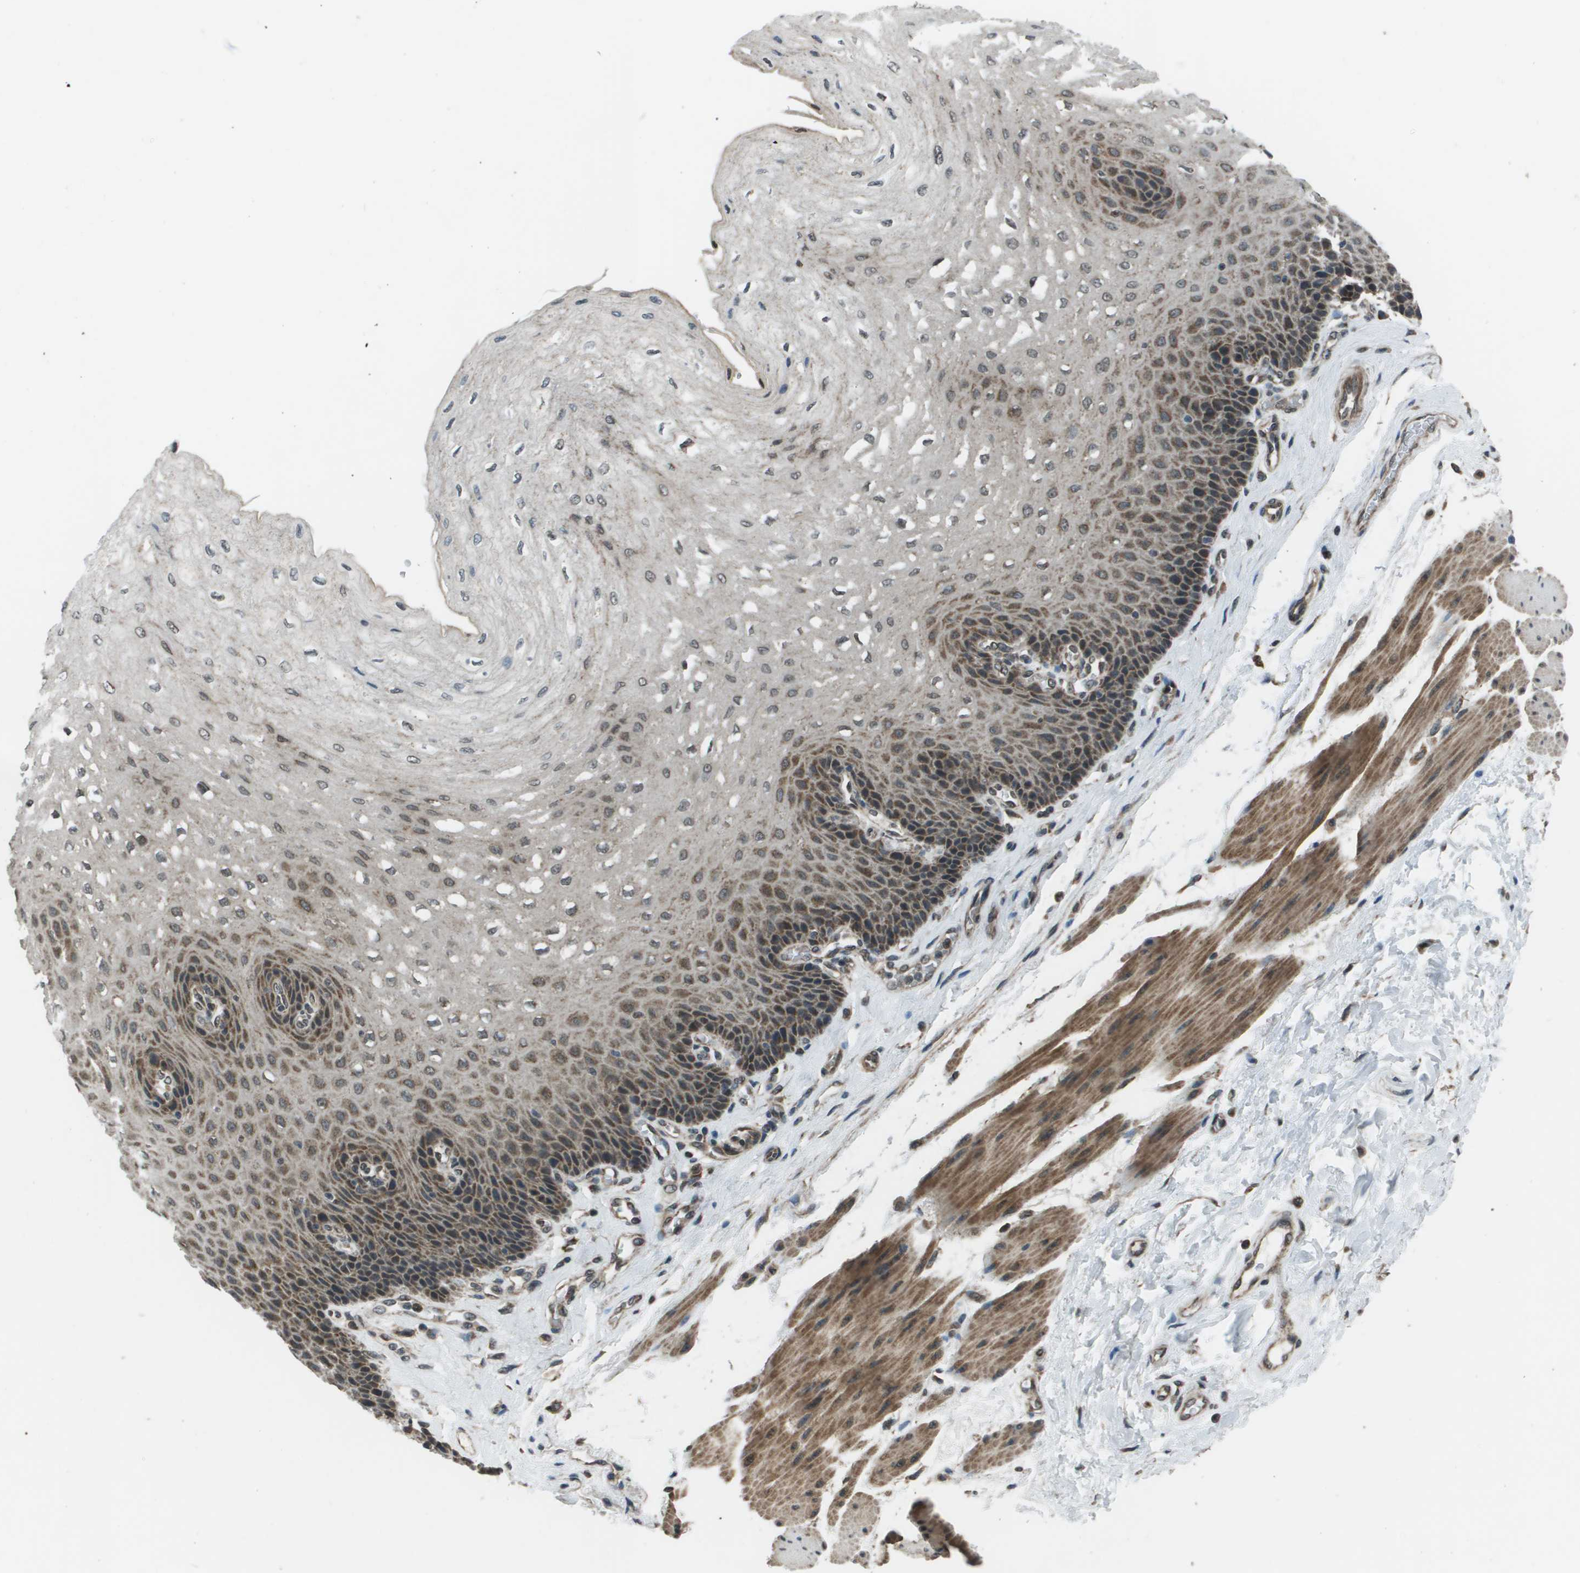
{"staining": {"intensity": "moderate", "quantity": "25%-75%", "location": "cytoplasmic/membranous"}, "tissue": "esophagus", "cell_type": "Squamous epithelial cells", "image_type": "normal", "snomed": [{"axis": "morphology", "description": "Normal tissue, NOS"}, {"axis": "topography", "description": "Esophagus"}], "caption": "Brown immunohistochemical staining in benign human esophagus displays moderate cytoplasmic/membranous staining in about 25%-75% of squamous epithelial cells. Nuclei are stained in blue.", "gene": "PPFIA1", "patient": {"sex": "female", "age": 72}}